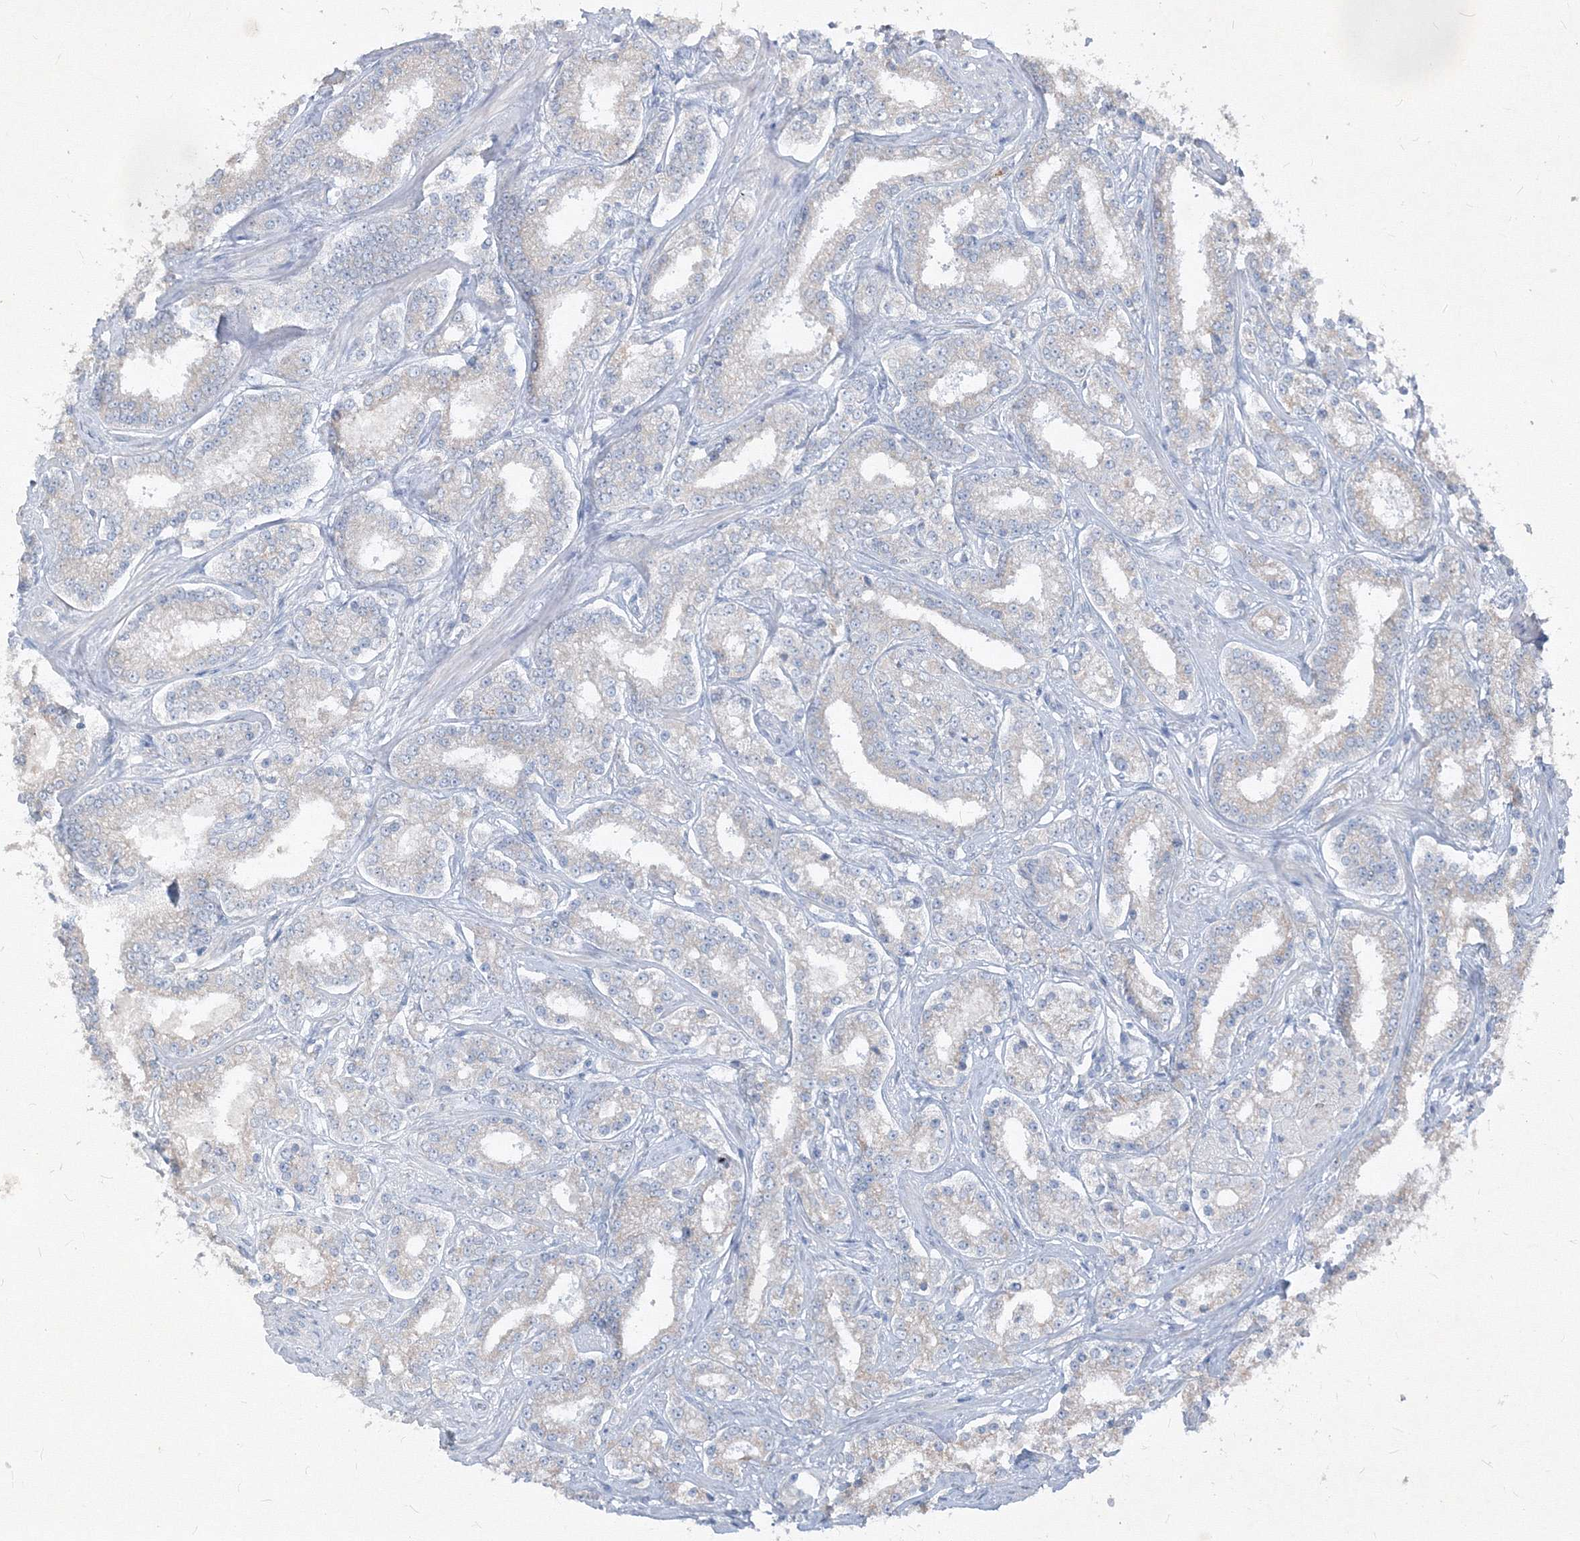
{"staining": {"intensity": "negative", "quantity": "none", "location": "none"}, "tissue": "prostate cancer", "cell_type": "Tumor cells", "image_type": "cancer", "snomed": [{"axis": "morphology", "description": "Normal tissue, NOS"}, {"axis": "morphology", "description": "Adenocarcinoma, High grade"}, {"axis": "topography", "description": "Prostate"}], "caption": "Human prostate cancer stained for a protein using IHC shows no staining in tumor cells.", "gene": "IFNAR1", "patient": {"sex": "male", "age": 83}}